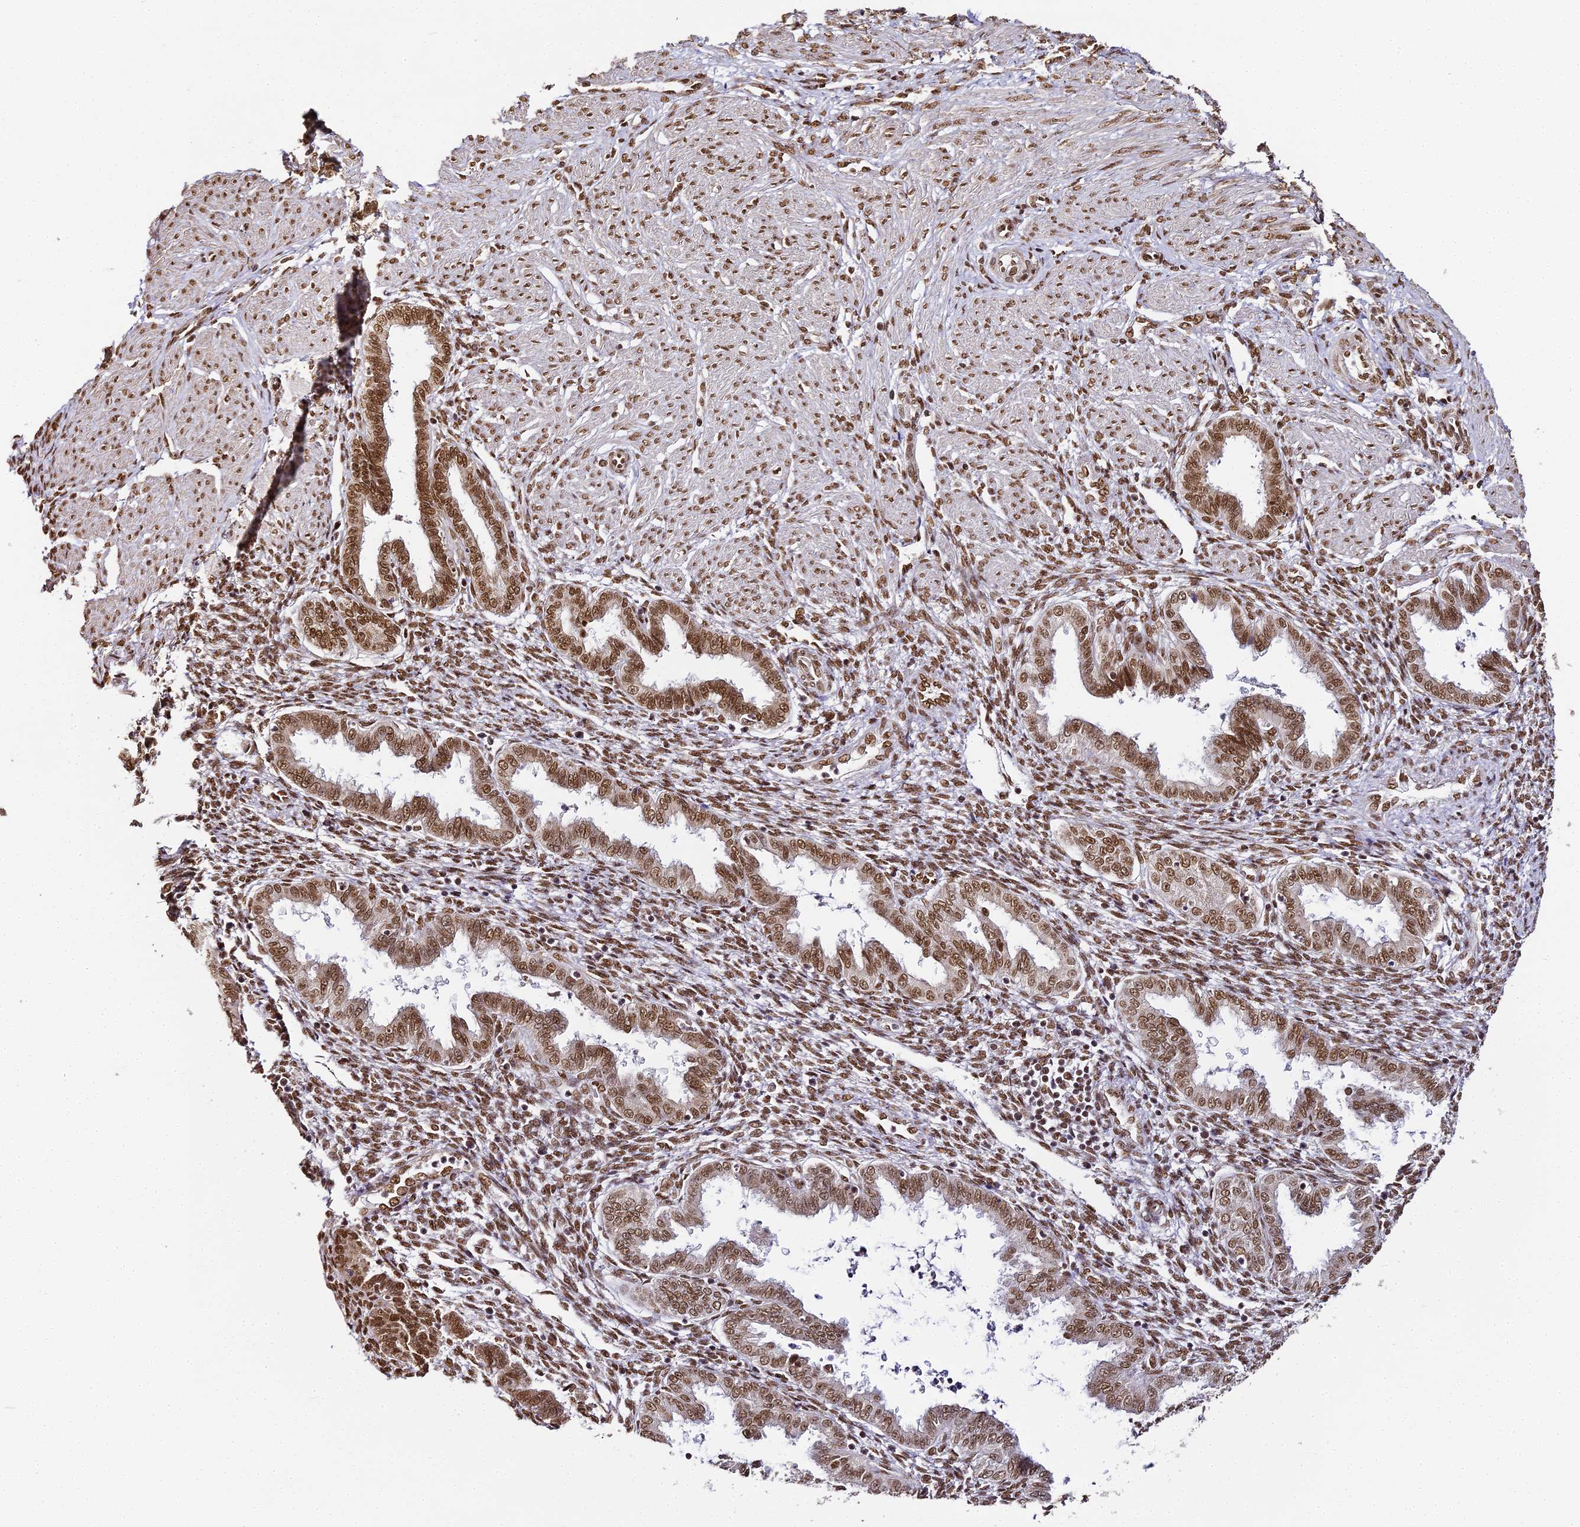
{"staining": {"intensity": "moderate", "quantity": ">75%", "location": "nuclear"}, "tissue": "endometrium", "cell_type": "Cells in endometrial stroma", "image_type": "normal", "snomed": [{"axis": "morphology", "description": "Normal tissue, NOS"}, {"axis": "topography", "description": "Endometrium"}], "caption": "This histopathology image shows IHC staining of benign human endometrium, with medium moderate nuclear expression in about >75% of cells in endometrial stroma.", "gene": "HNRNPA1", "patient": {"sex": "female", "age": 33}}